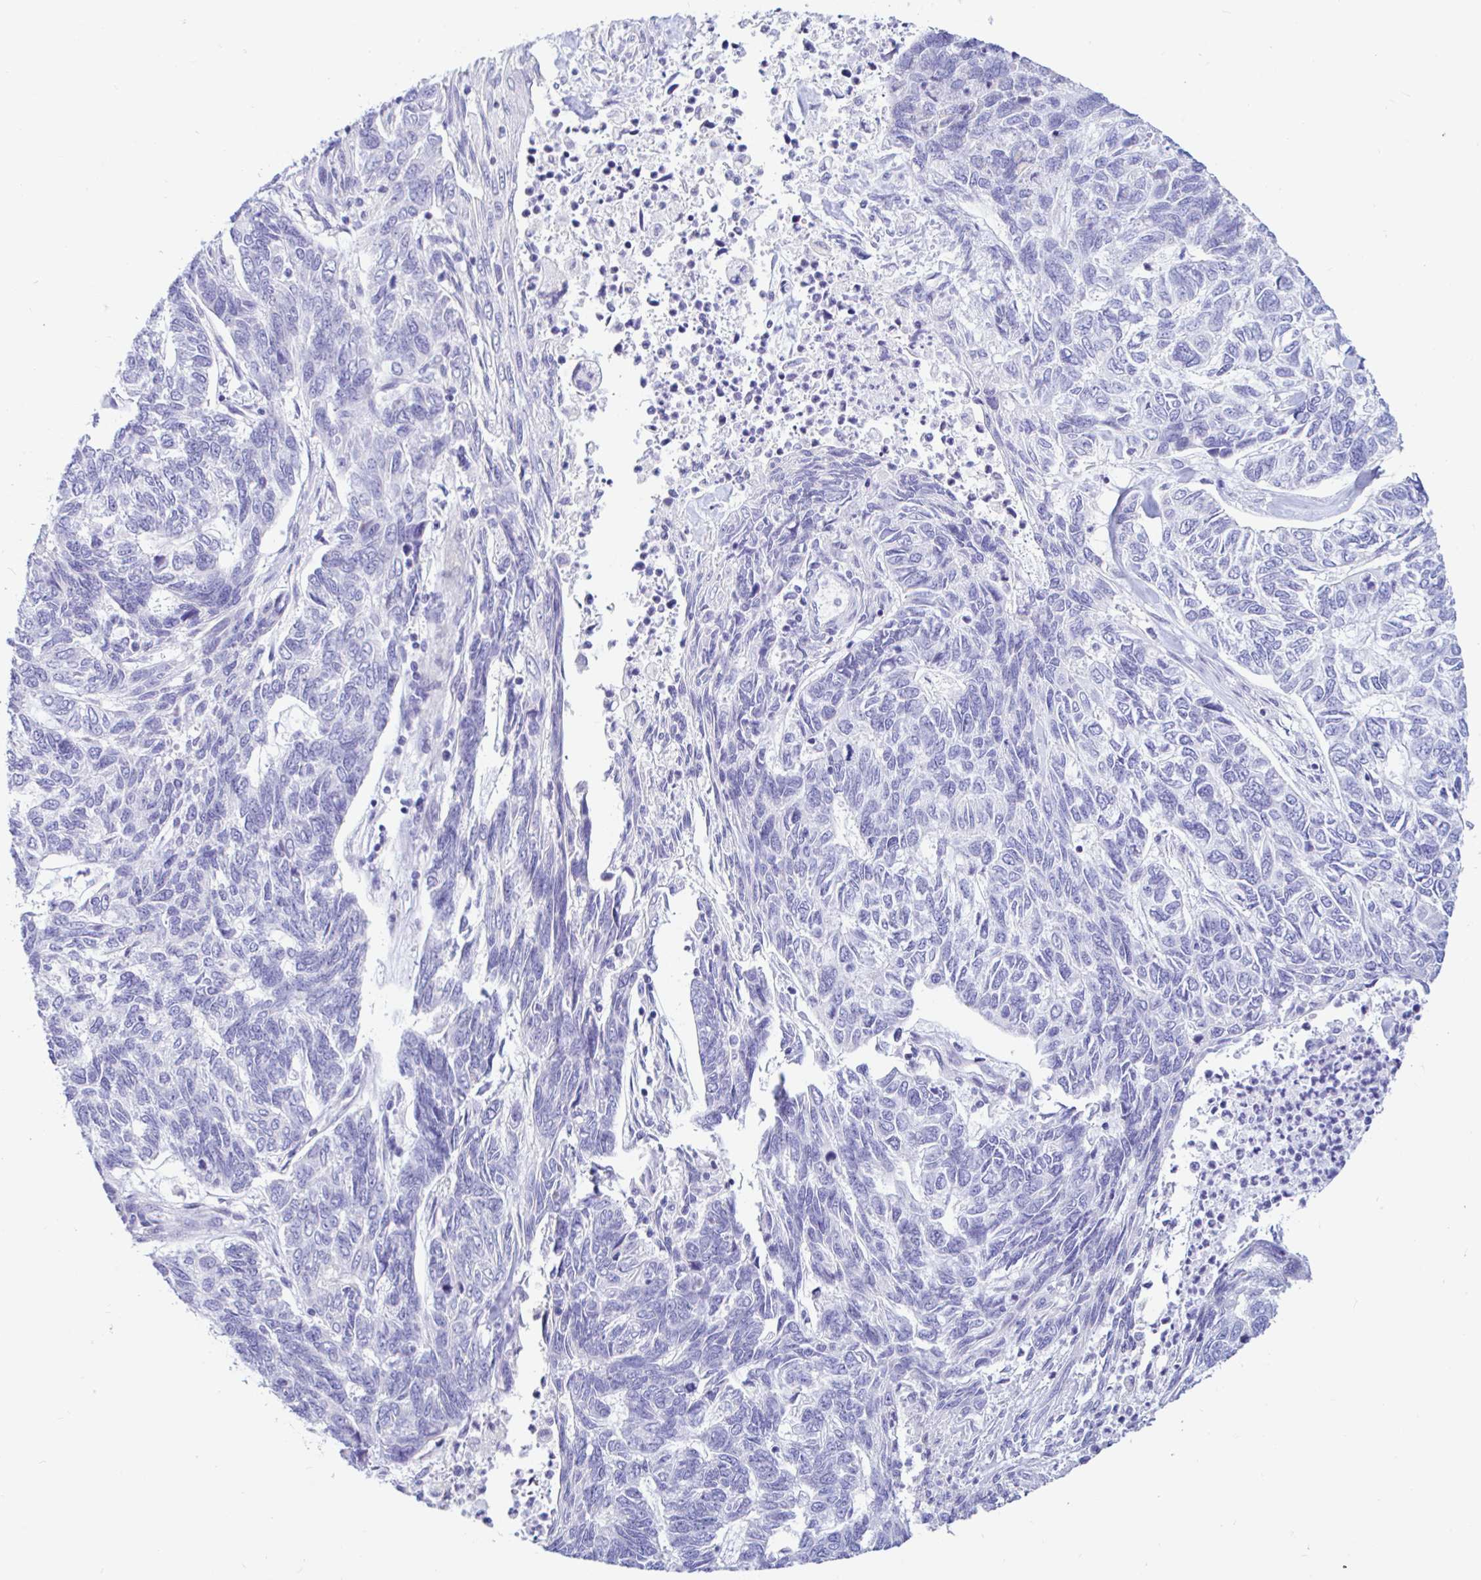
{"staining": {"intensity": "negative", "quantity": "none", "location": "none"}, "tissue": "skin cancer", "cell_type": "Tumor cells", "image_type": "cancer", "snomed": [{"axis": "morphology", "description": "Basal cell carcinoma"}, {"axis": "topography", "description": "Skin"}], "caption": "Immunohistochemistry photomicrograph of neoplastic tissue: human skin basal cell carcinoma stained with DAB (3,3'-diaminobenzidine) reveals no significant protein positivity in tumor cells.", "gene": "NBPF3", "patient": {"sex": "female", "age": 65}}